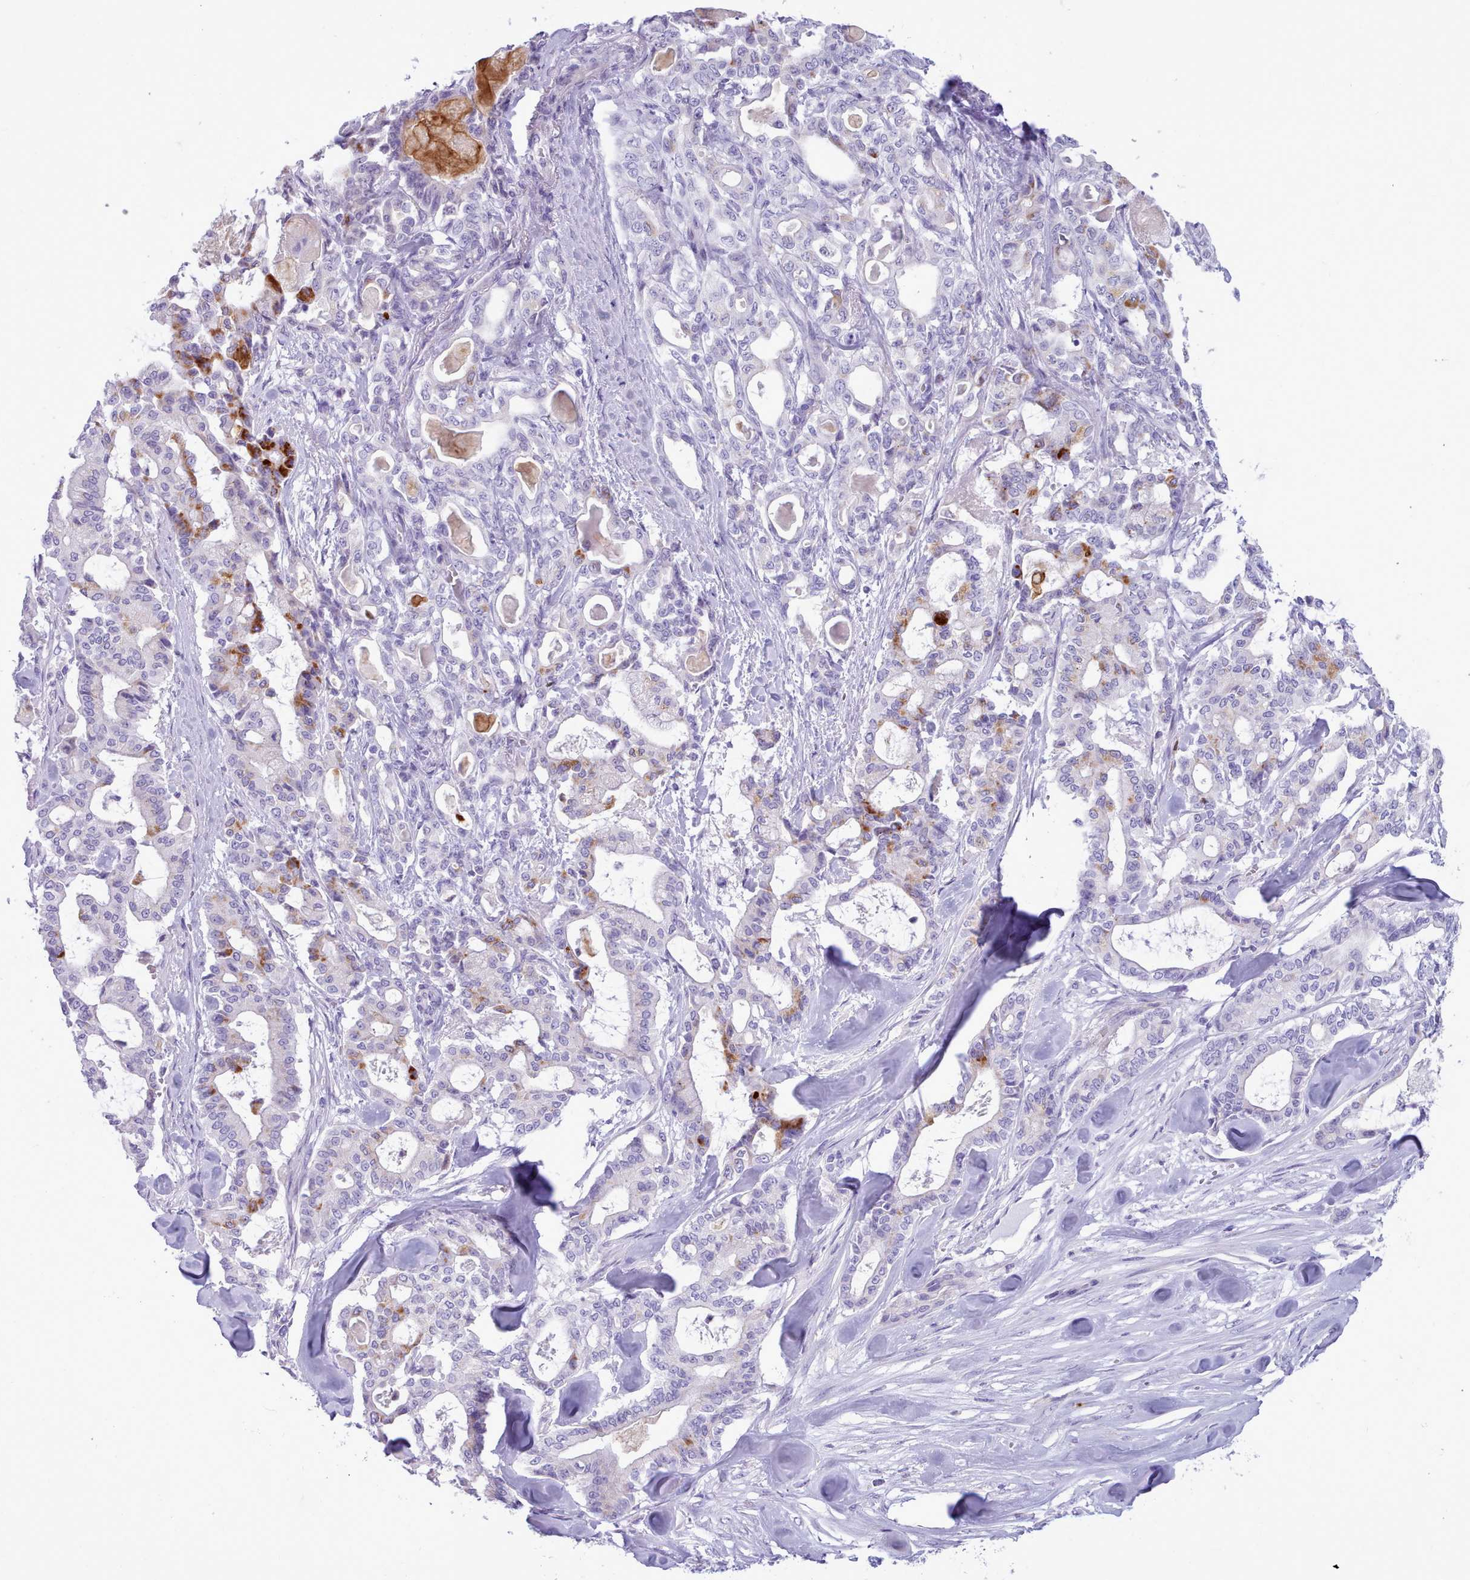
{"staining": {"intensity": "strong", "quantity": "<25%", "location": "cytoplasmic/membranous"}, "tissue": "pancreatic cancer", "cell_type": "Tumor cells", "image_type": "cancer", "snomed": [{"axis": "morphology", "description": "Adenocarcinoma, NOS"}, {"axis": "topography", "description": "Pancreas"}], "caption": "Tumor cells reveal medium levels of strong cytoplasmic/membranous expression in approximately <25% of cells in human adenocarcinoma (pancreatic).", "gene": "NKX1-2", "patient": {"sex": "male", "age": 63}}